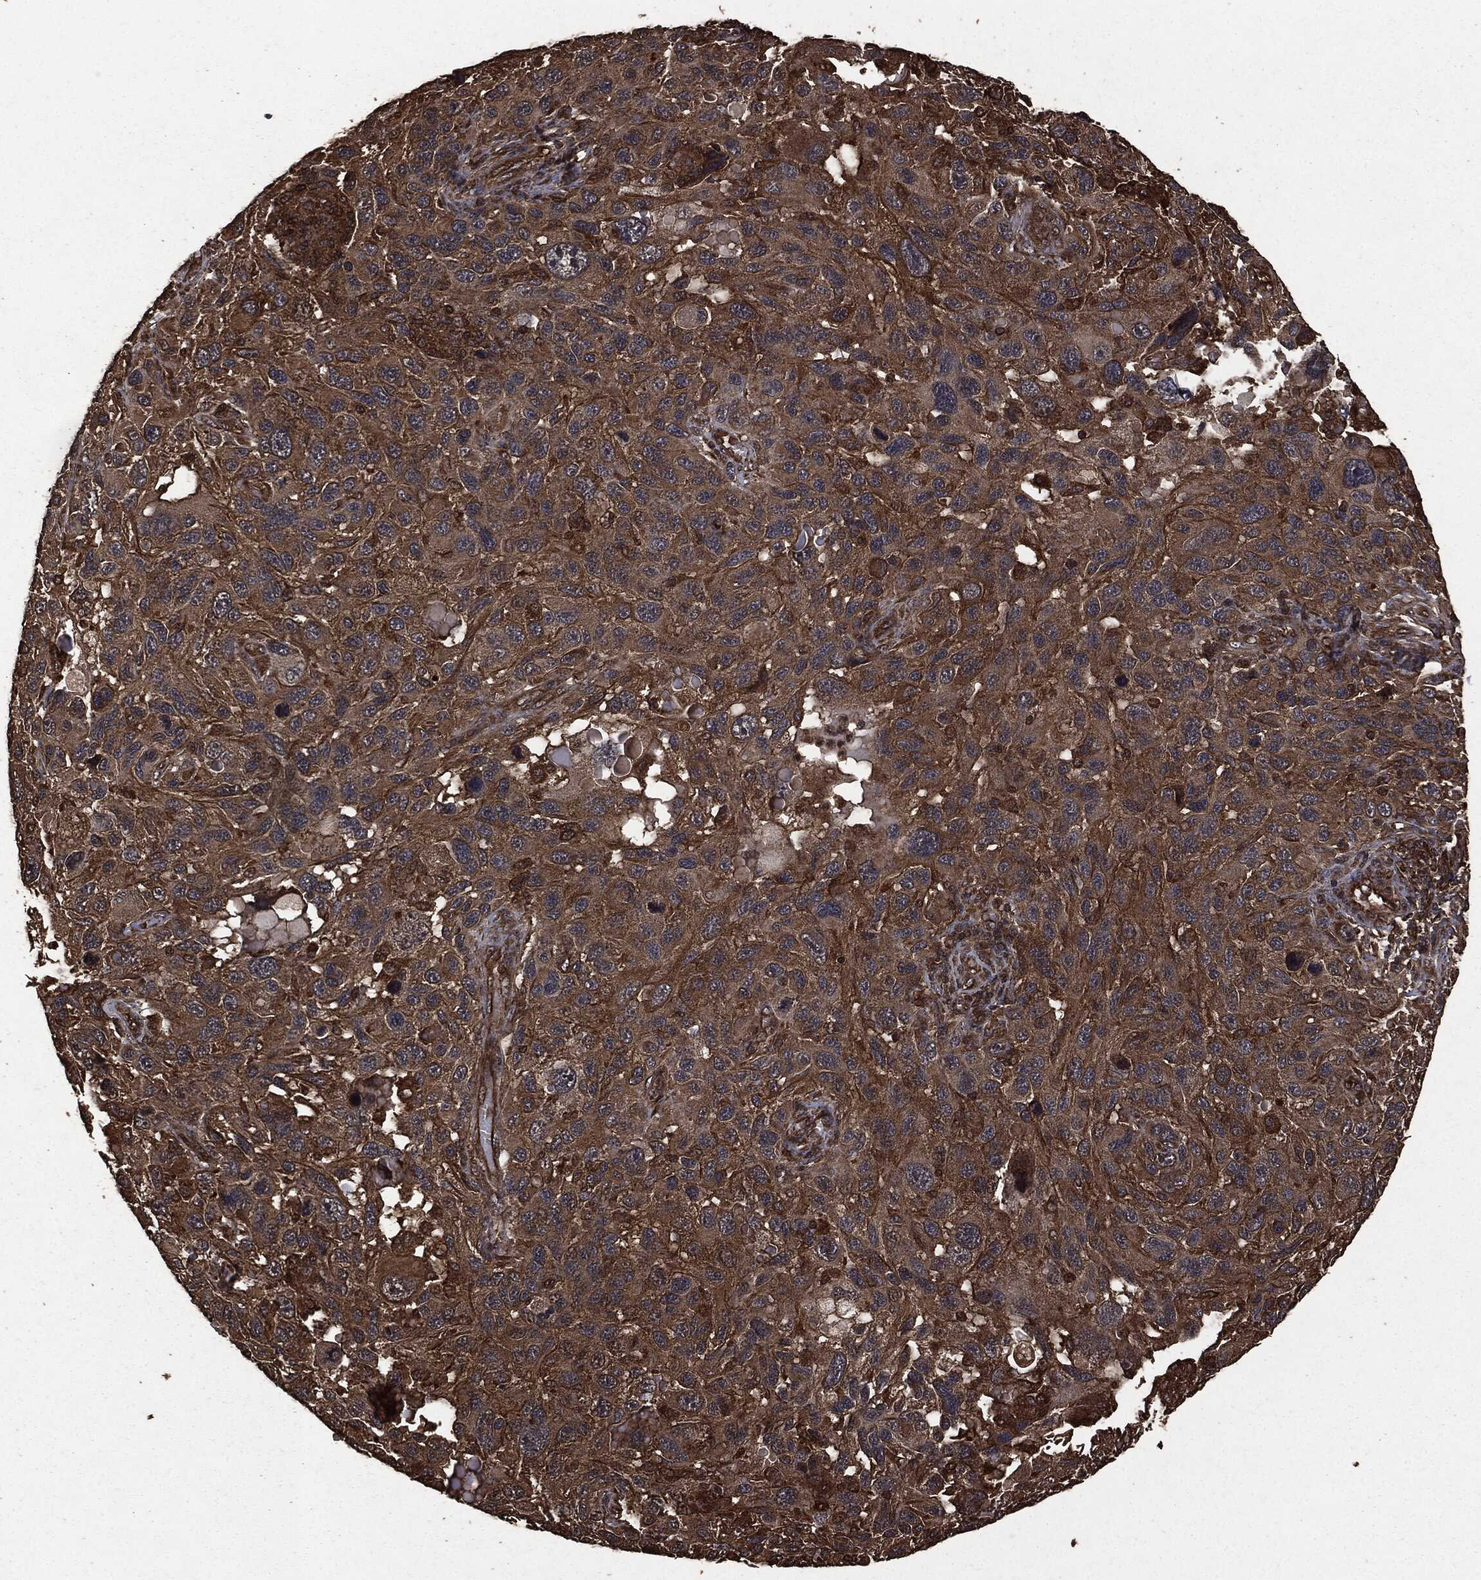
{"staining": {"intensity": "strong", "quantity": "25%-75%", "location": "cytoplasmic/membranous"}, "tissue": "melanoma", "cell_type": "Tumor cells", "image_type": "cancer", "snomed": [{"axis": "morphology", "description": "Malignant melanoma, NOS"}, {"axis": "topography", "description": "Skin"}], "caption": "Tumor cells demonstrate high levels of strong cytoplasmic/membranous expression in approximately 25%-75% of cells in malignant melanoma.", "gene": "HRAS", "patient": {"sex": "male", "age": 53}}